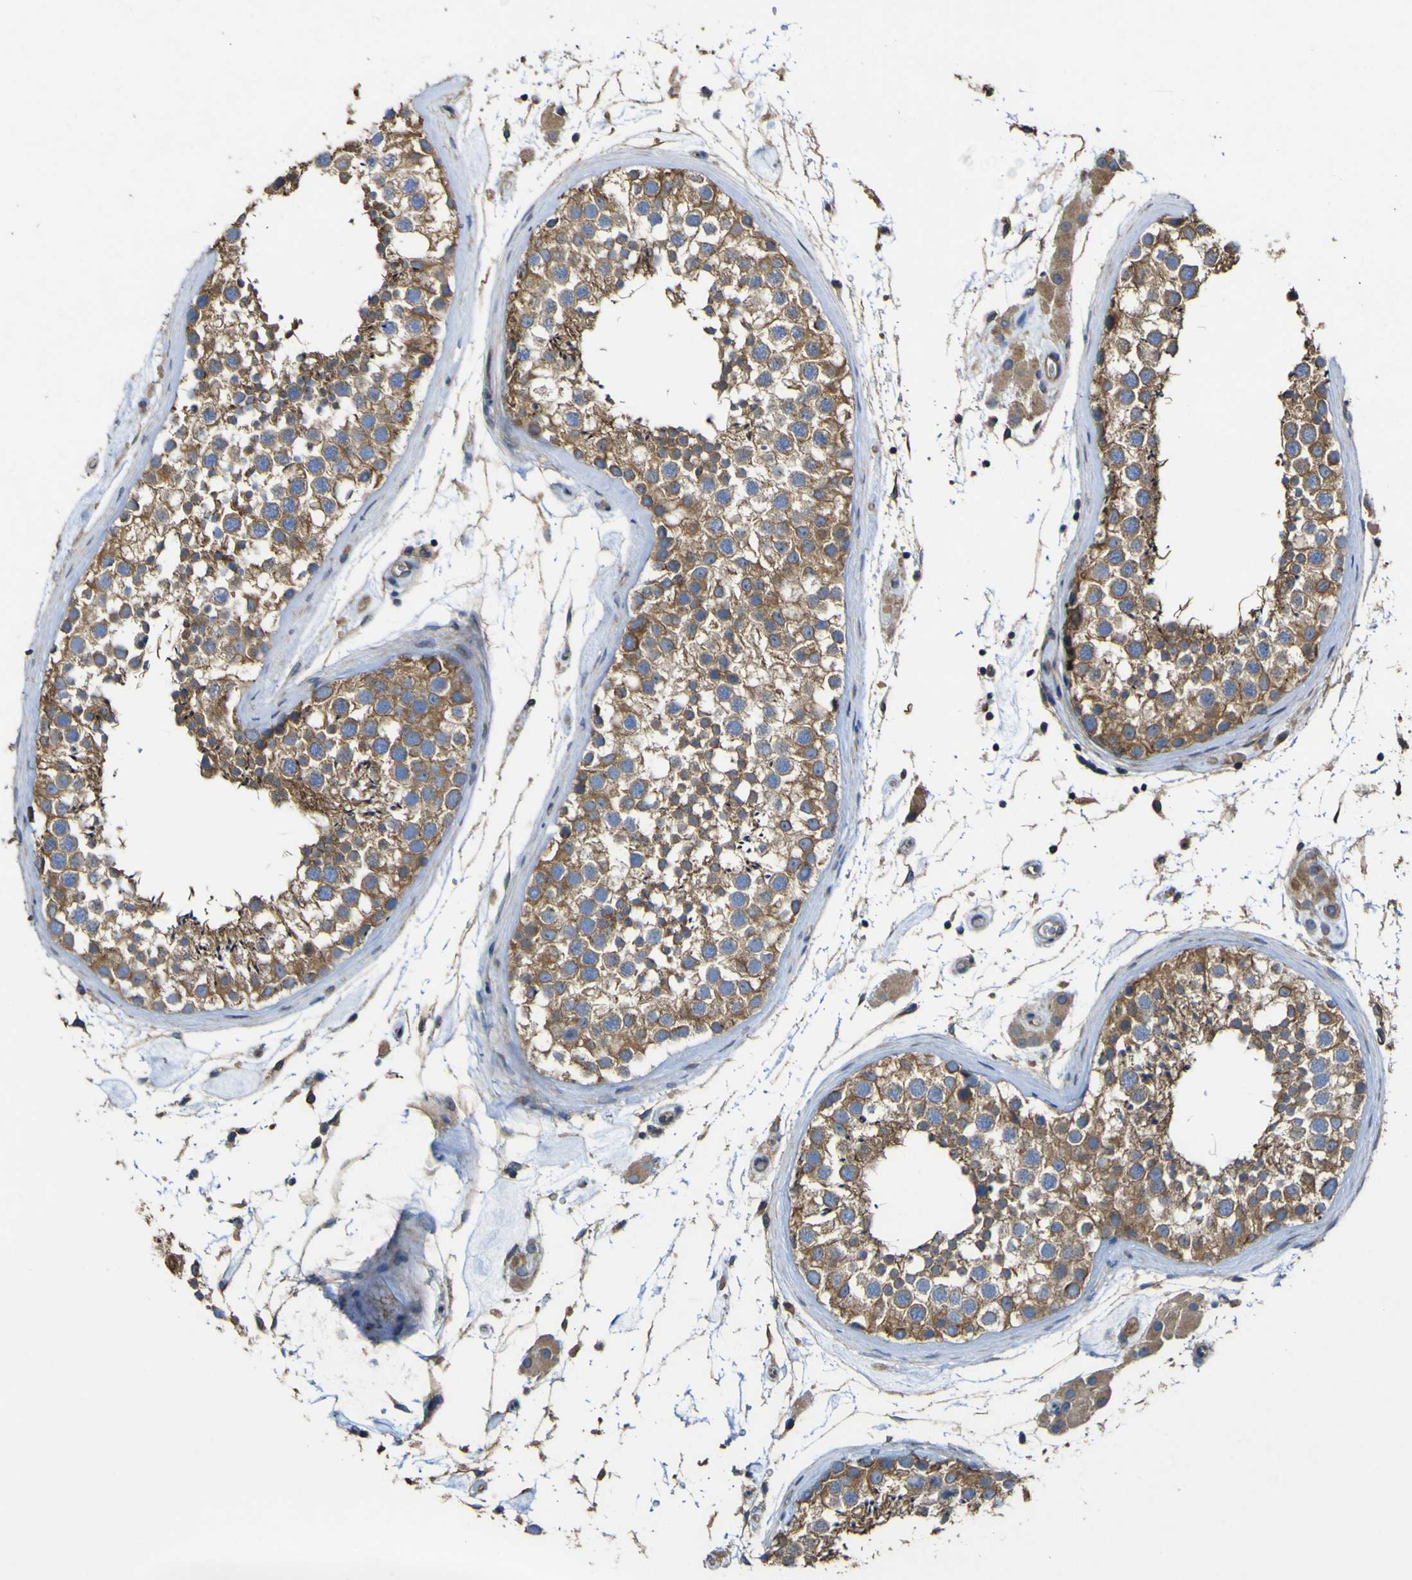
{"staining": {"intensity": "moderate", "quantity": ">75%", "location": "cytoplasmic/membranous"}, "tissue": "testis", "cell_type": "Cells in seminiferous ducts", "image_type": "normal", "snomed": [{"axis": "morphology", "description": "Normal tissue, NOS"}, {"axis": "topography", "description": "Testis"}], "caption": "An immunohistochemistry histopathology image of unremarkable tissue is shown. Protein staining in brown labels moderate cytoplasmic/membranous positivity in testis within cells in seminiferous ducts.", "gene": "TNFSF15", "patient": {"sex": "male", "age": 46}}